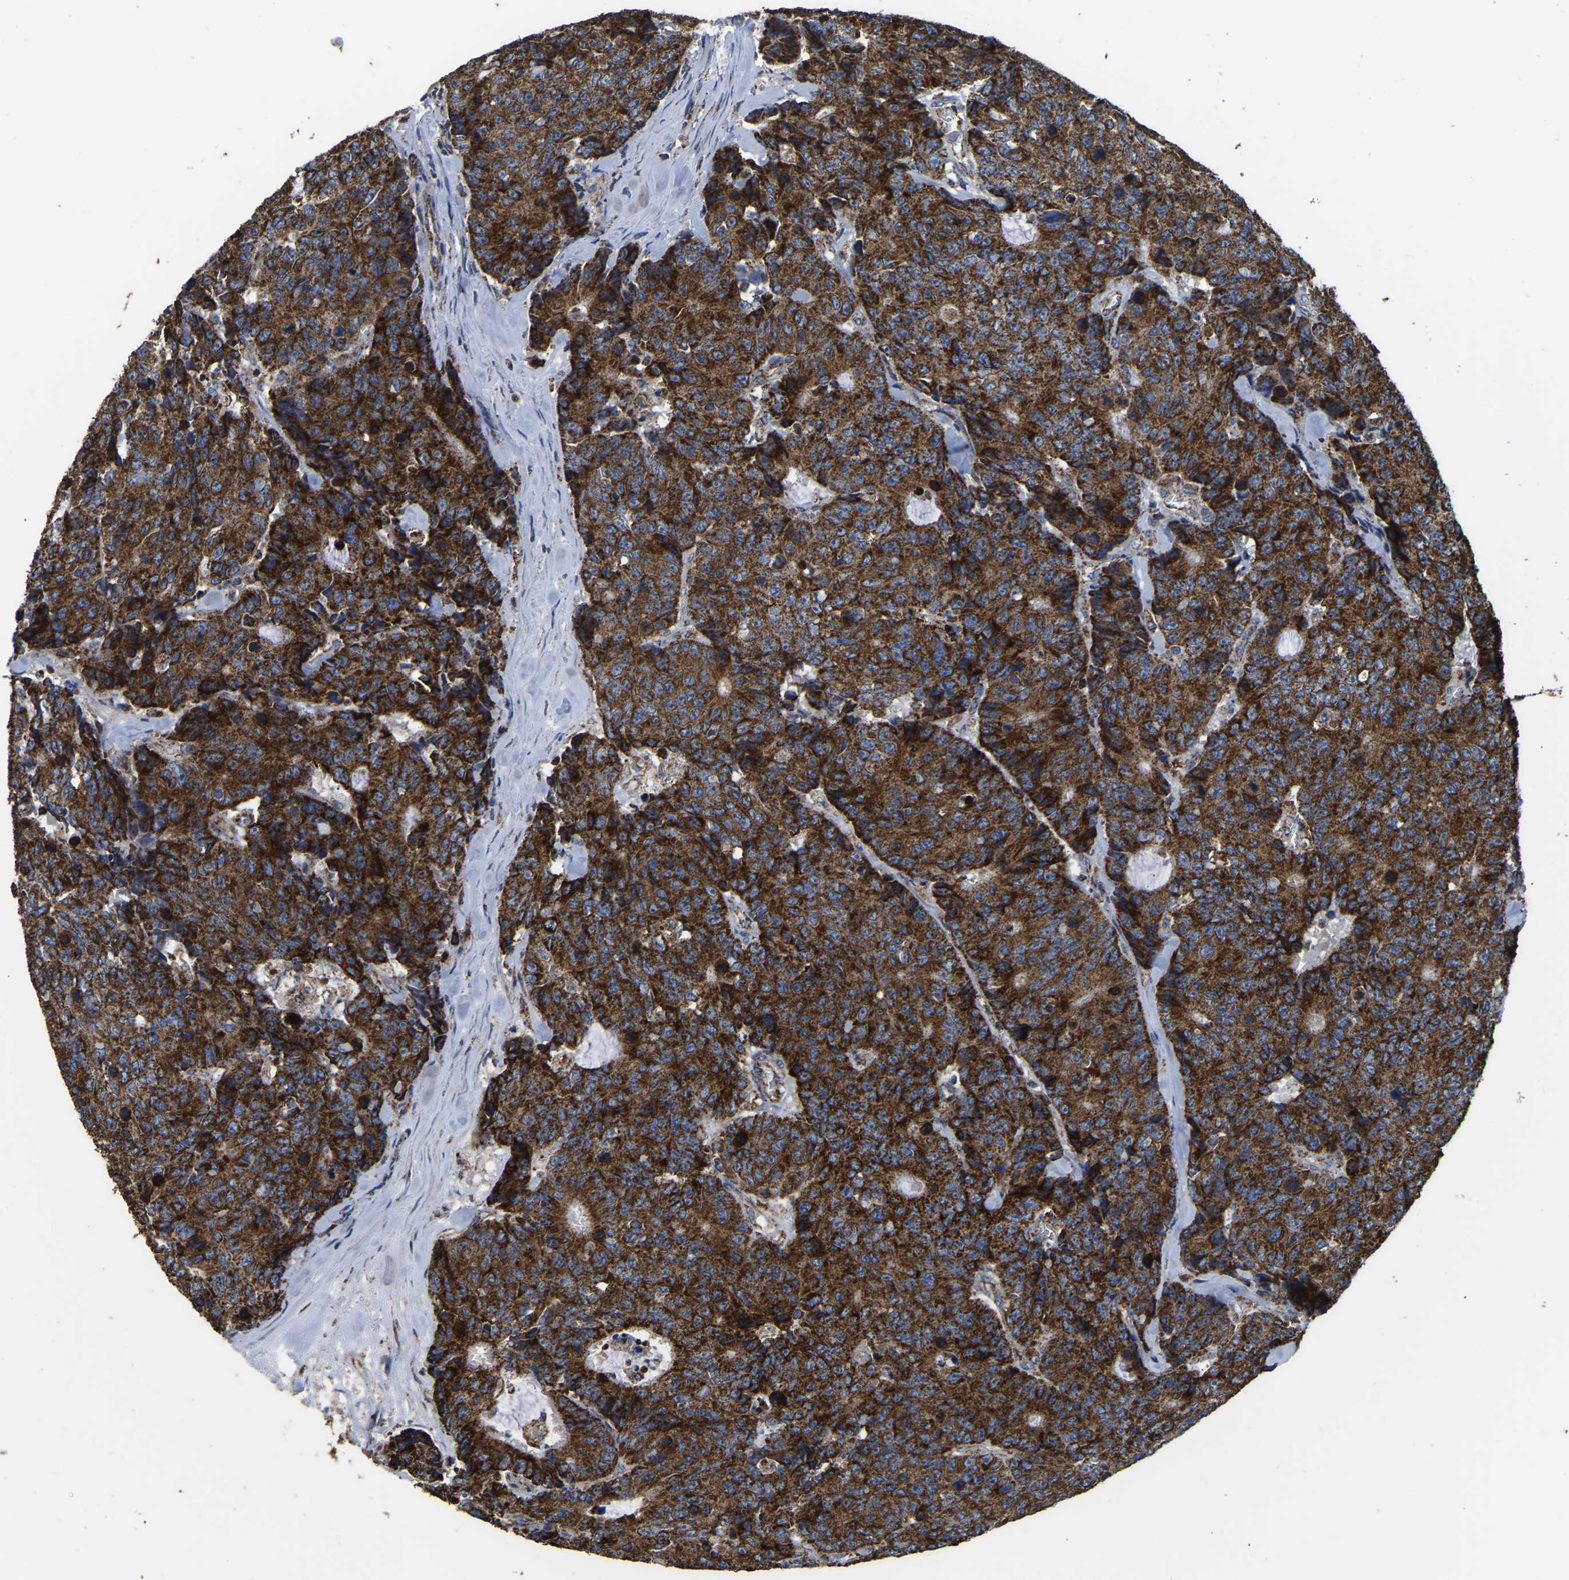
{"staining": {"intensity": "strong", "quantity": ">75%", "location": "cytoplasmic/membranous"}, "tissue": "colorectal cancer", "cell_type": "Tumor cells", "image_type": "cancer", "snomed": [{"axis": "morphology", "description": "Adenocarcinoma, NOS"}, {"axis": "topography", "description": "Colon"}], "caption": "Colorectal cancer (adenocarcinoma) stained with a brown dye demonstrates strong cytoplasmic/membranous positive positivity in approximately >75% of tumor cells.", "gene": "ETFA", "patient": {"sex": "female", "age": 86}}